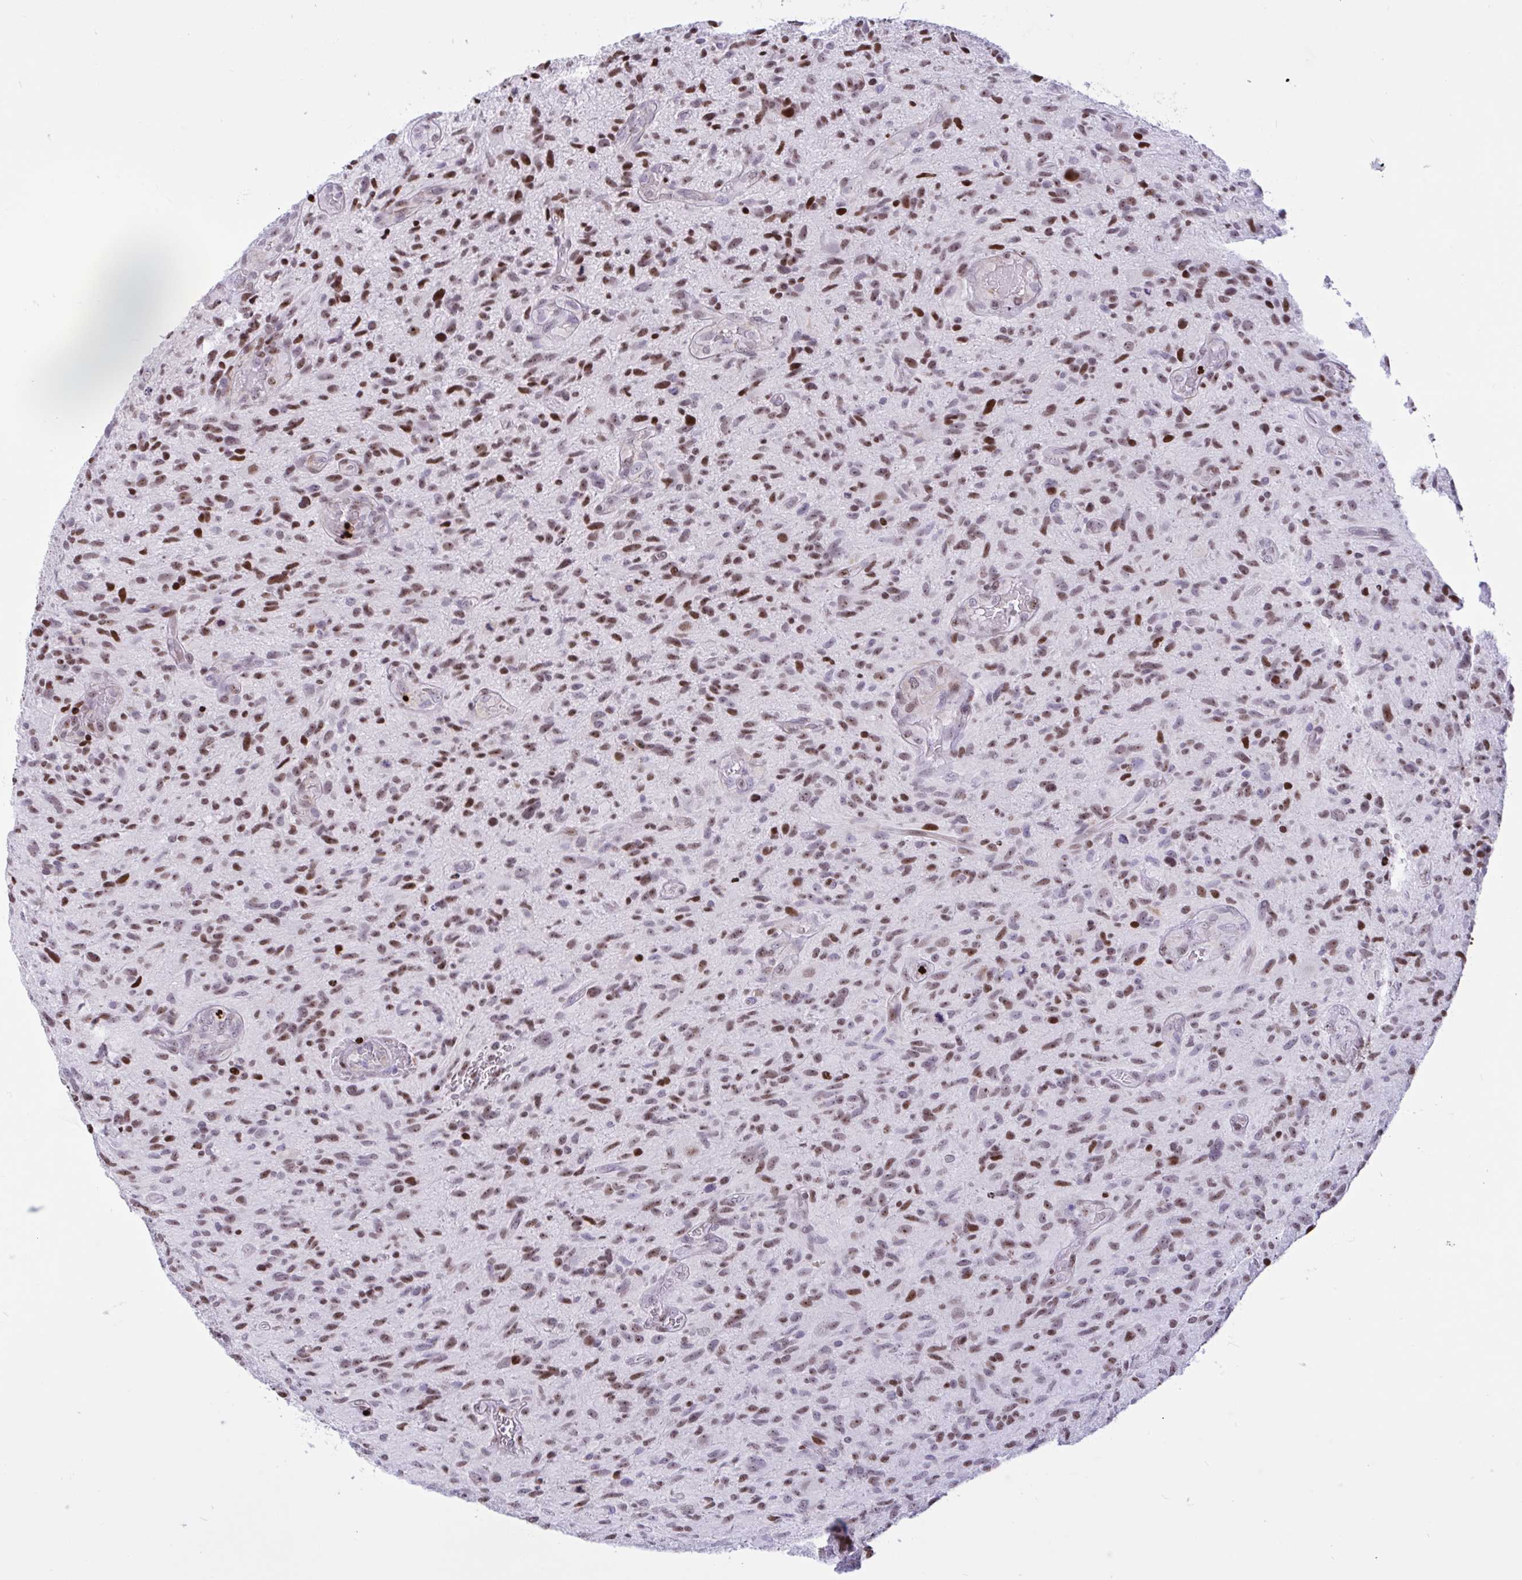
{"staining": {"intensity": "moderate", "quantity": ">75%", "location": "nuclear"}, "tissue": "glioma", "cell_type": "Tumor cells", "image_type": "cancer", "snomed": [{"axis": "morphology", "description": "Glioma, malignant, High grade"}, {"axis": "topography", "description": "Brain"}], "caption": "IHC of malignant high-grade glioma shows medium levels of moderate nuclear expression in about >75% of tumor cells.", "gene": "HMGB2", "patient": {"sex": "male", "age": 75}}